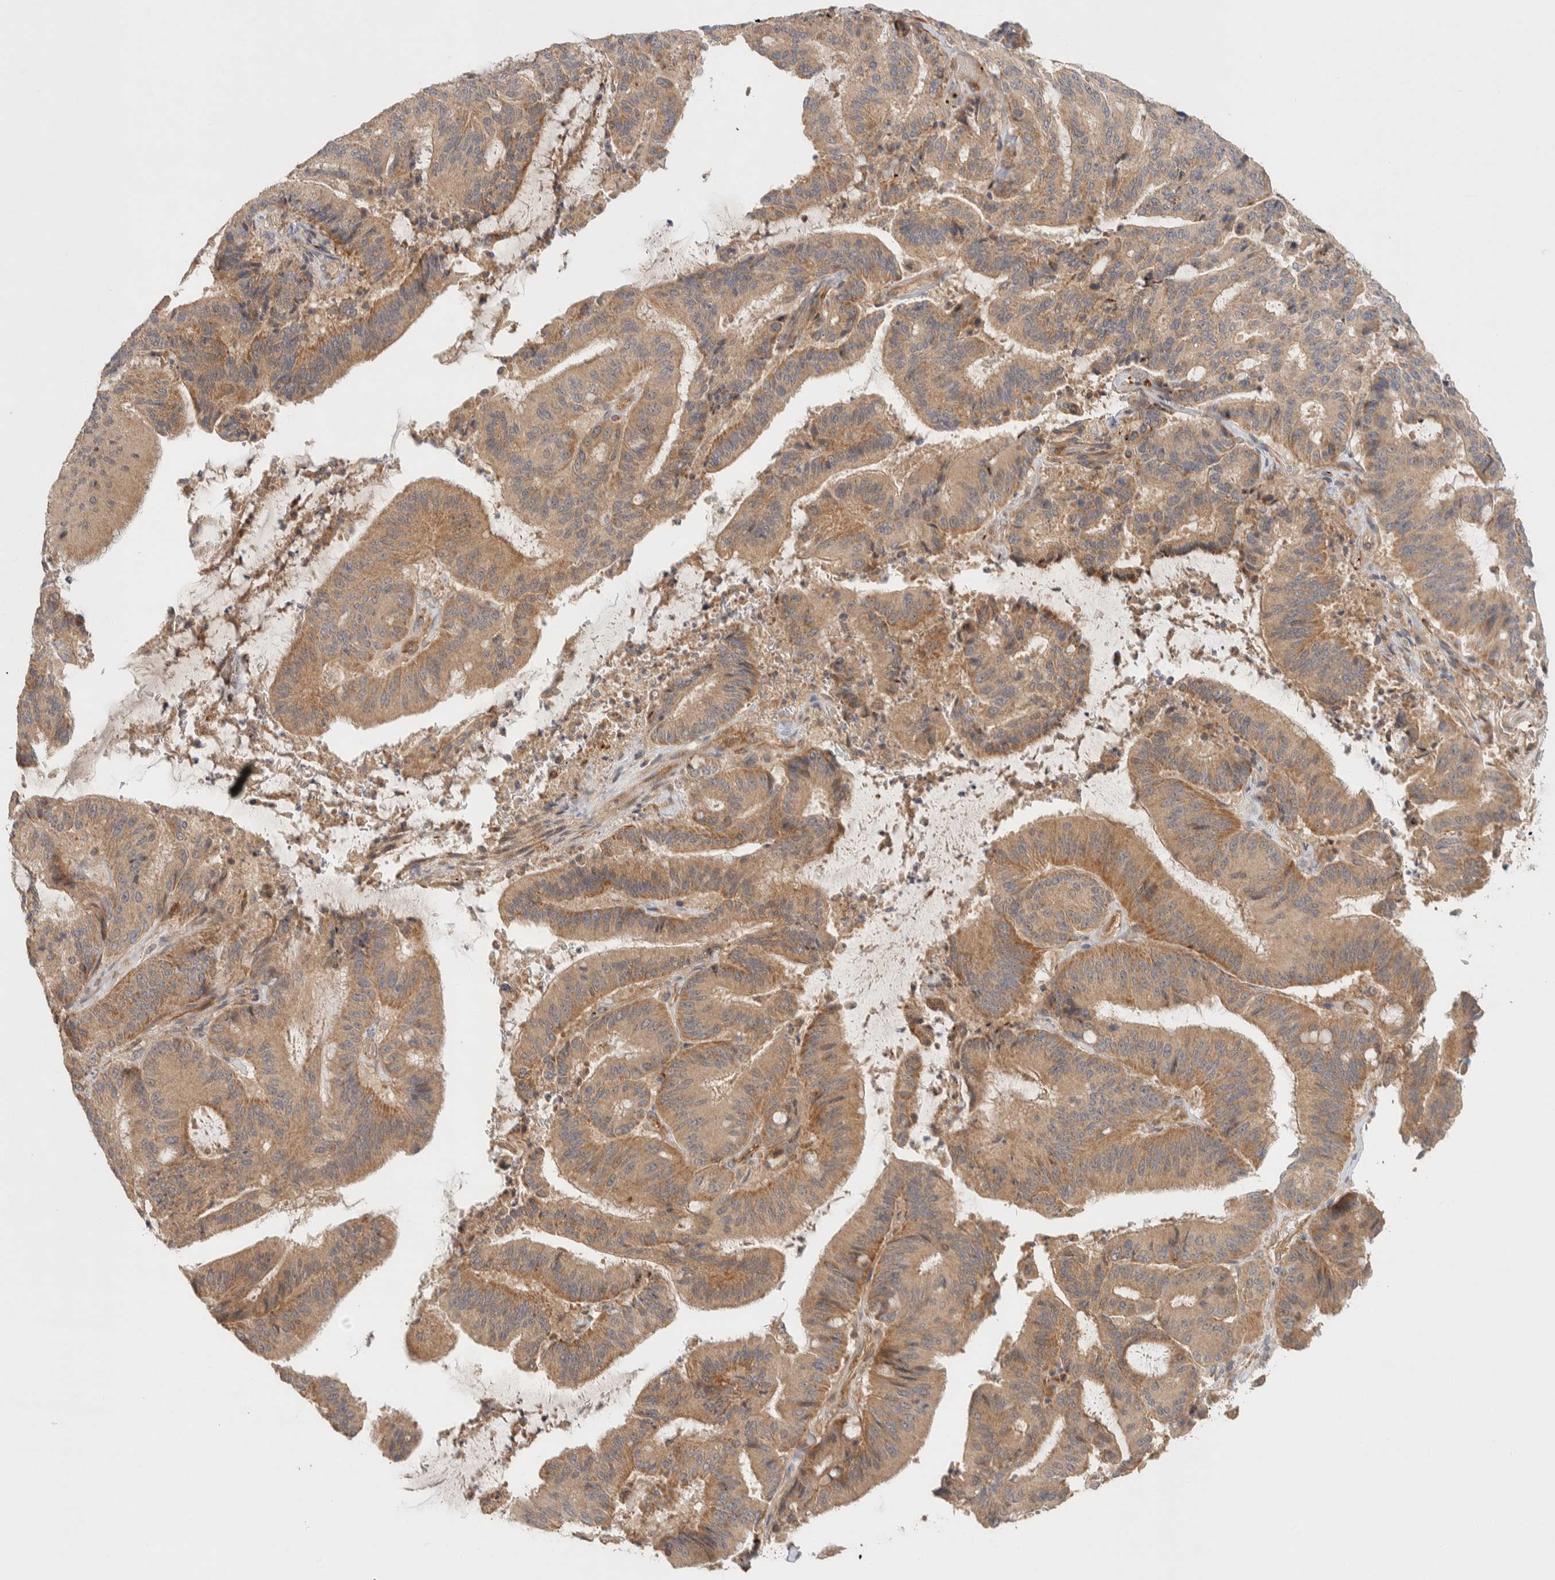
{"staining": {"intensity": "moderate", "quantity": ">75%", "location": "cytoplasmic/membranous"}, "tissue": "liver cancer", "cell_type": "Tumor cells", "image_type": "cancer", "snomed": [{"axis": "morphology", "description": "Normal tissue, NOS"}, {"axis": "morphology", "description": "Cholangiocarcinoma"}, {"axis": "topography", "description": "Liver"}, {"axis": "topography", "description": "Peripheral nerve tissue"}], "caption": "Liver cancer tissue displays moderate cytoplasmic/membranous expression in about >75% of tumor cells, visualized by immunohistochemistry. (DAB IHC with brightfield microscopy, high magnification).", "gene": "KIF9", "patient": {"sex": "female", "age": 73}}